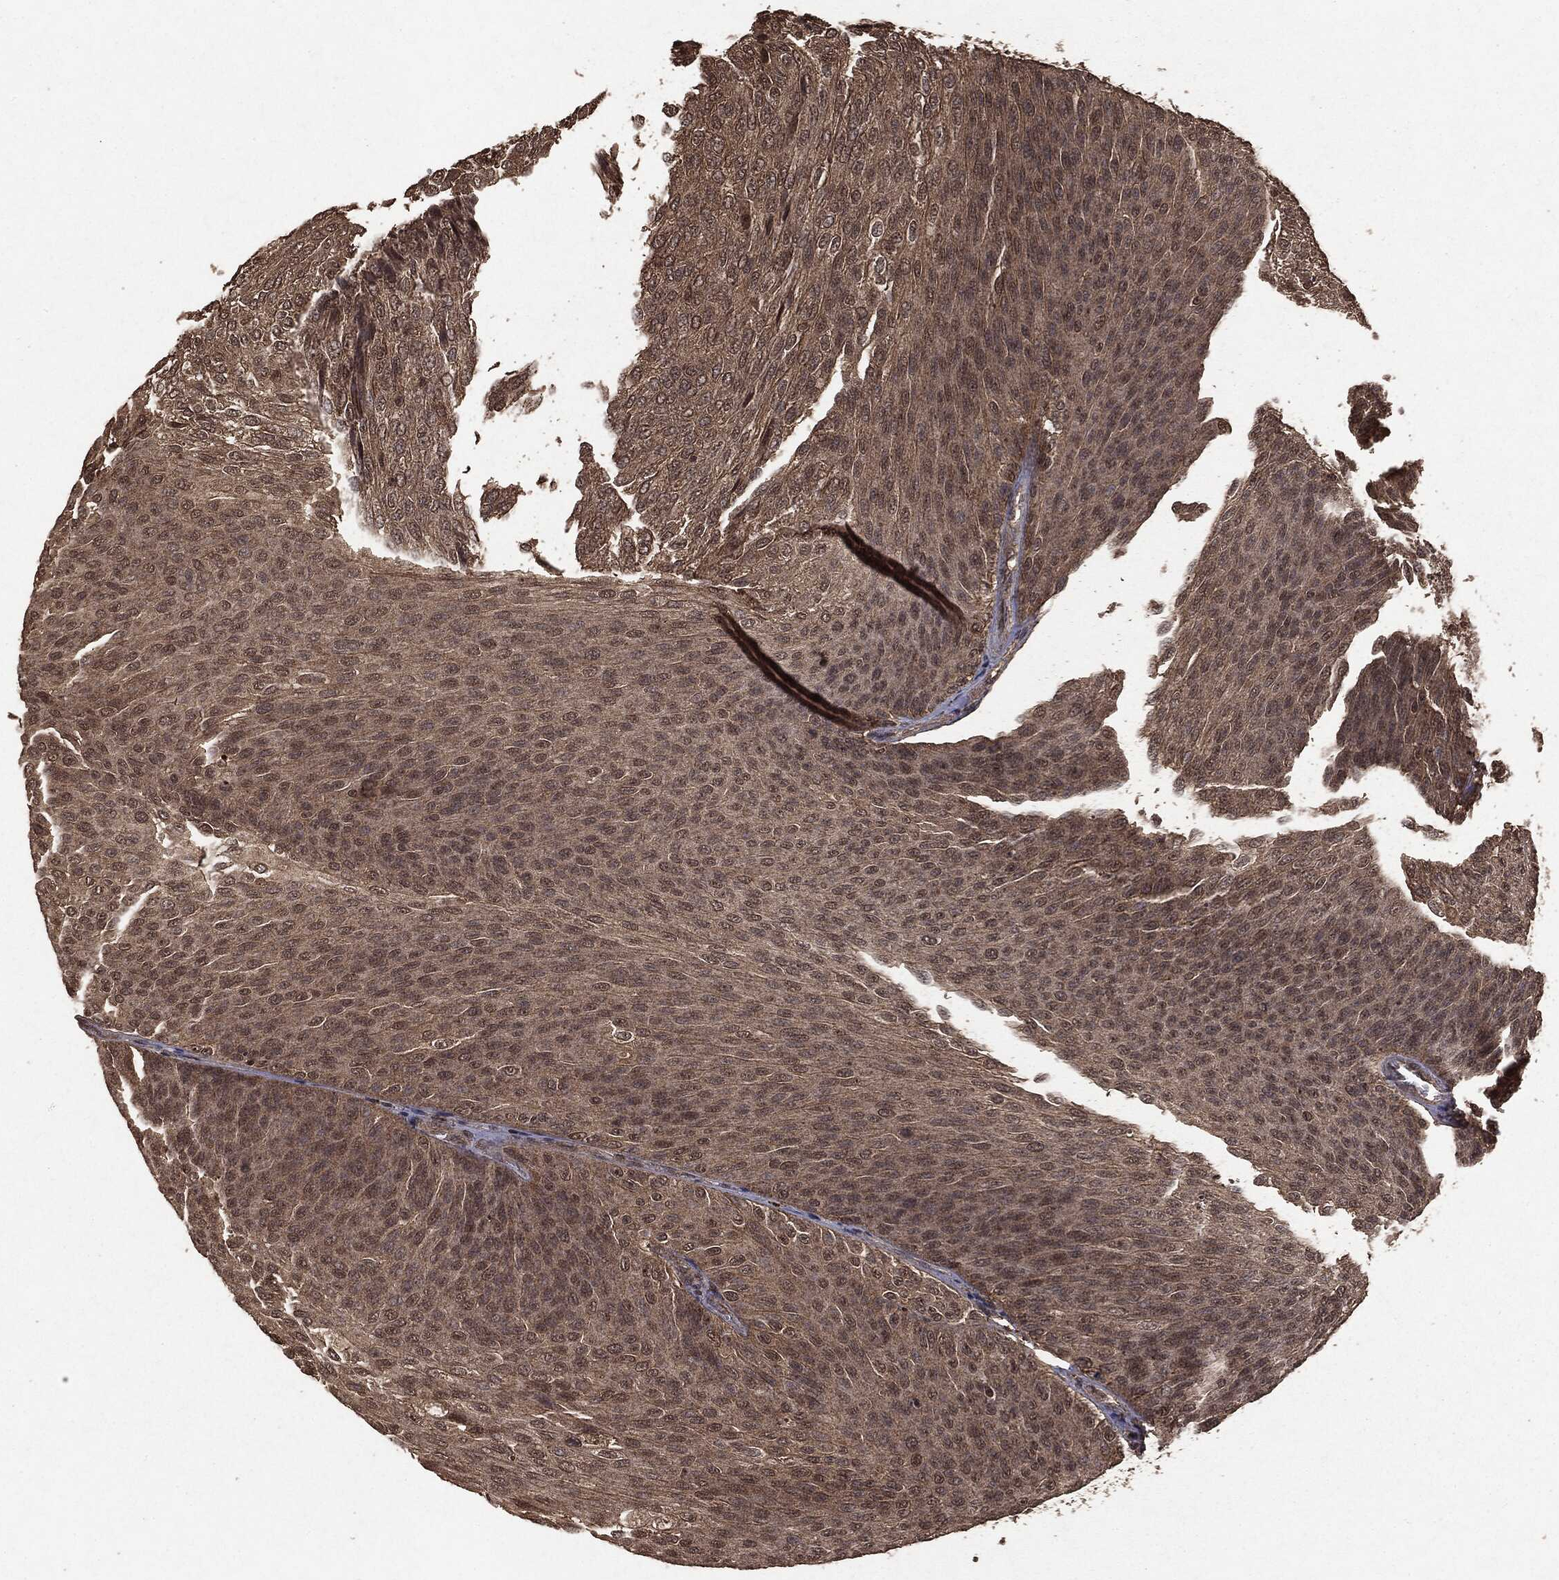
{"staining": {"intensity": "moderate", "quantity": ">75%", "location": "cytoplasmic/membranous"}, "tissue": "urothelial cancer", "cell_type": "Tumor cells", "image_type": "cancer", "snomed": [{"axis": "morphology", "description": "Urothelial carcinoma, Low grade"}, {"axis": "topography", "description": "Ureter, NOS"}, {"axis": "topography", "description": "Urinary bladder"}], "caption": "Immunohistochemical staining of urothelial cancer demonstrates moderate cytoplasmic/membranous protein staining in about >75% of tumor cells. (DAB (3,3'-diaminobenzidine) IHC, brown staining for protein, blue staining for nuclei).", "gene": "NME1", "patient": {"sex": "male", "age": 78}}